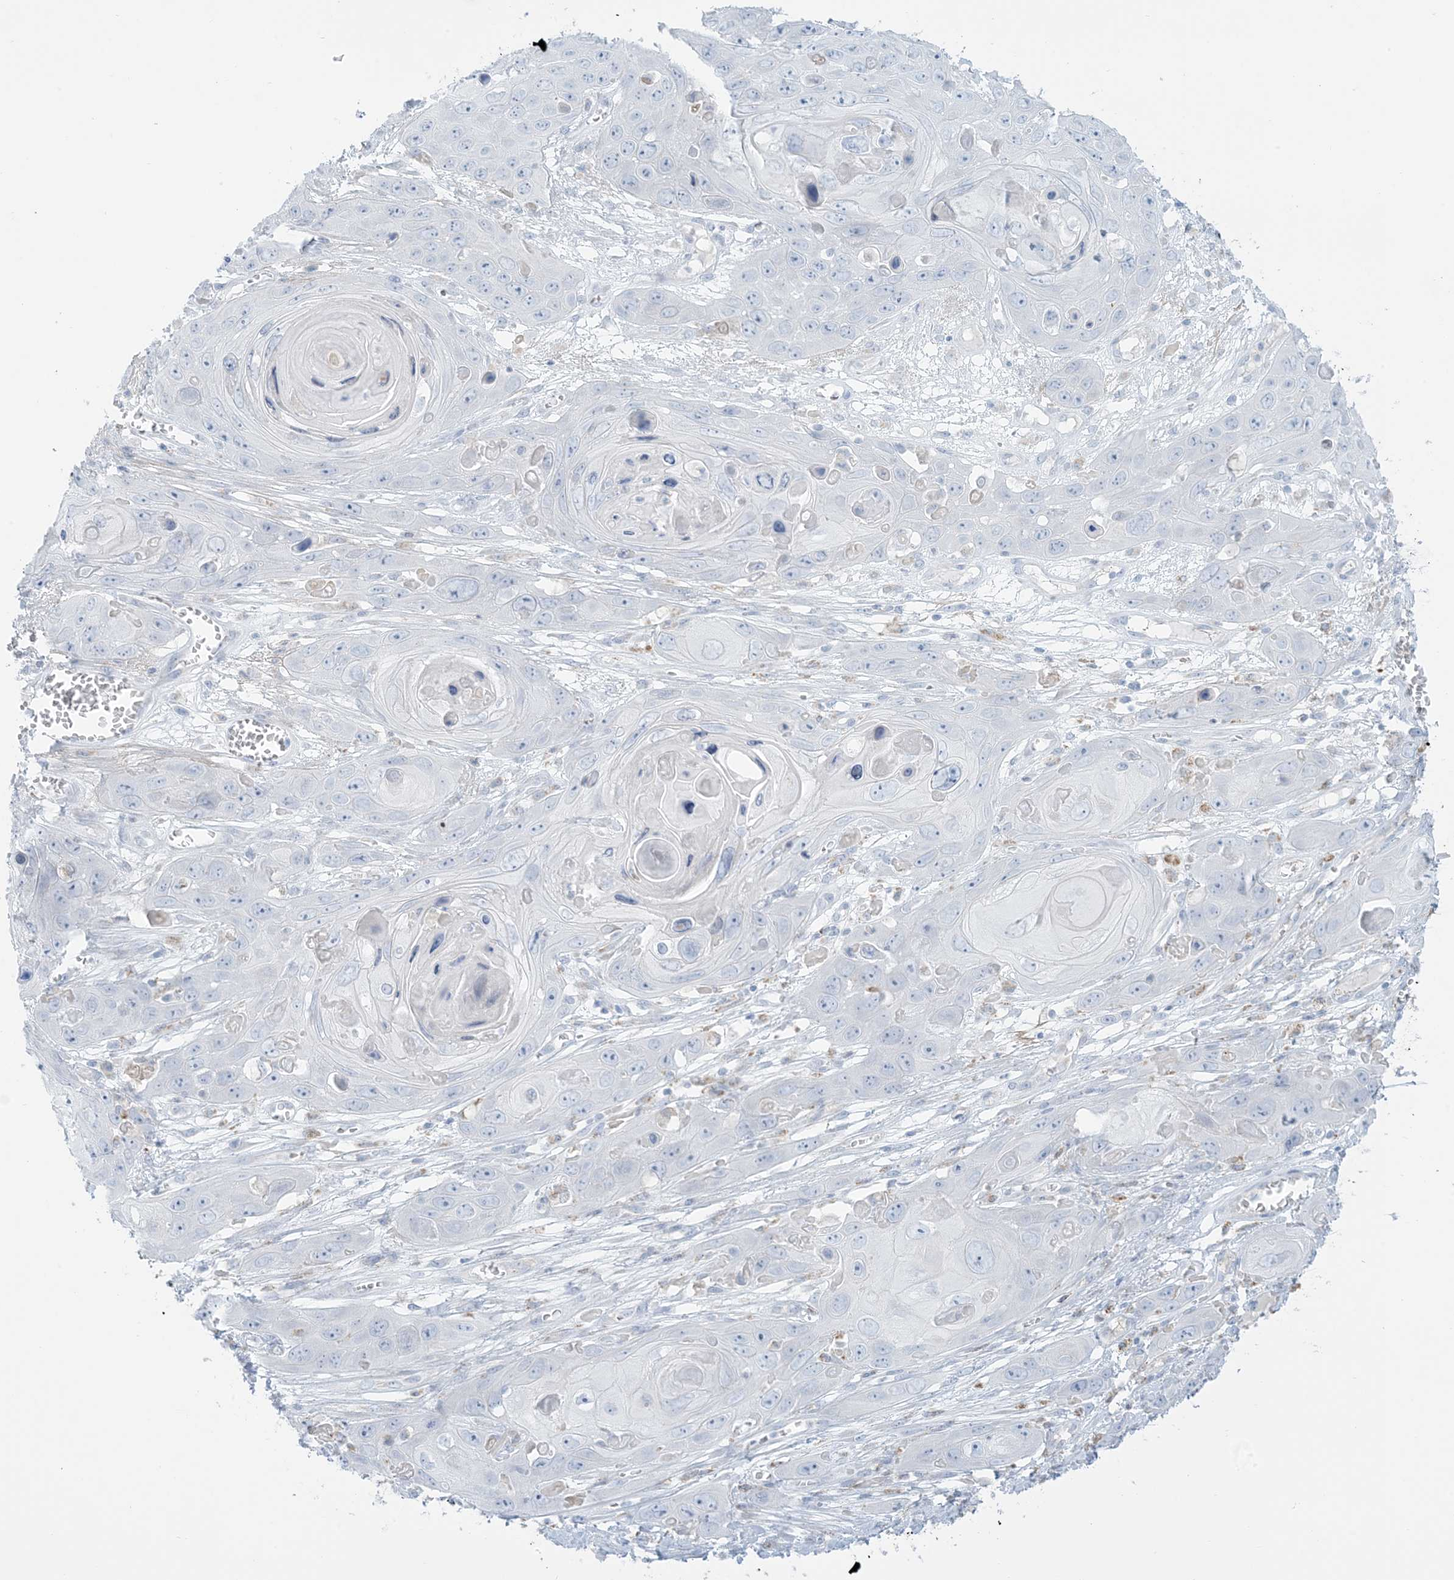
{"staining": {"intensity": "negative", "quantity": "none", "location": "none"}, "tissue": "skin cancer", "cell_type": "Tumor cells", "image_type": "cancer", "snomed": [{"axis": "morphology", "description": "Squamous cell carcinoma, NOS"}, {"axis": "topography", "description": "Skin"}], "caption": "IHC micrograph of skin cancer stained for a protein (brown), which demonstrates no positivity in tumor cells. (DAB immunohistochemistry with hematoxylin counter stain).", "gene": "ZDHHC4", "patient": {"sex": "male", "age": 55}}